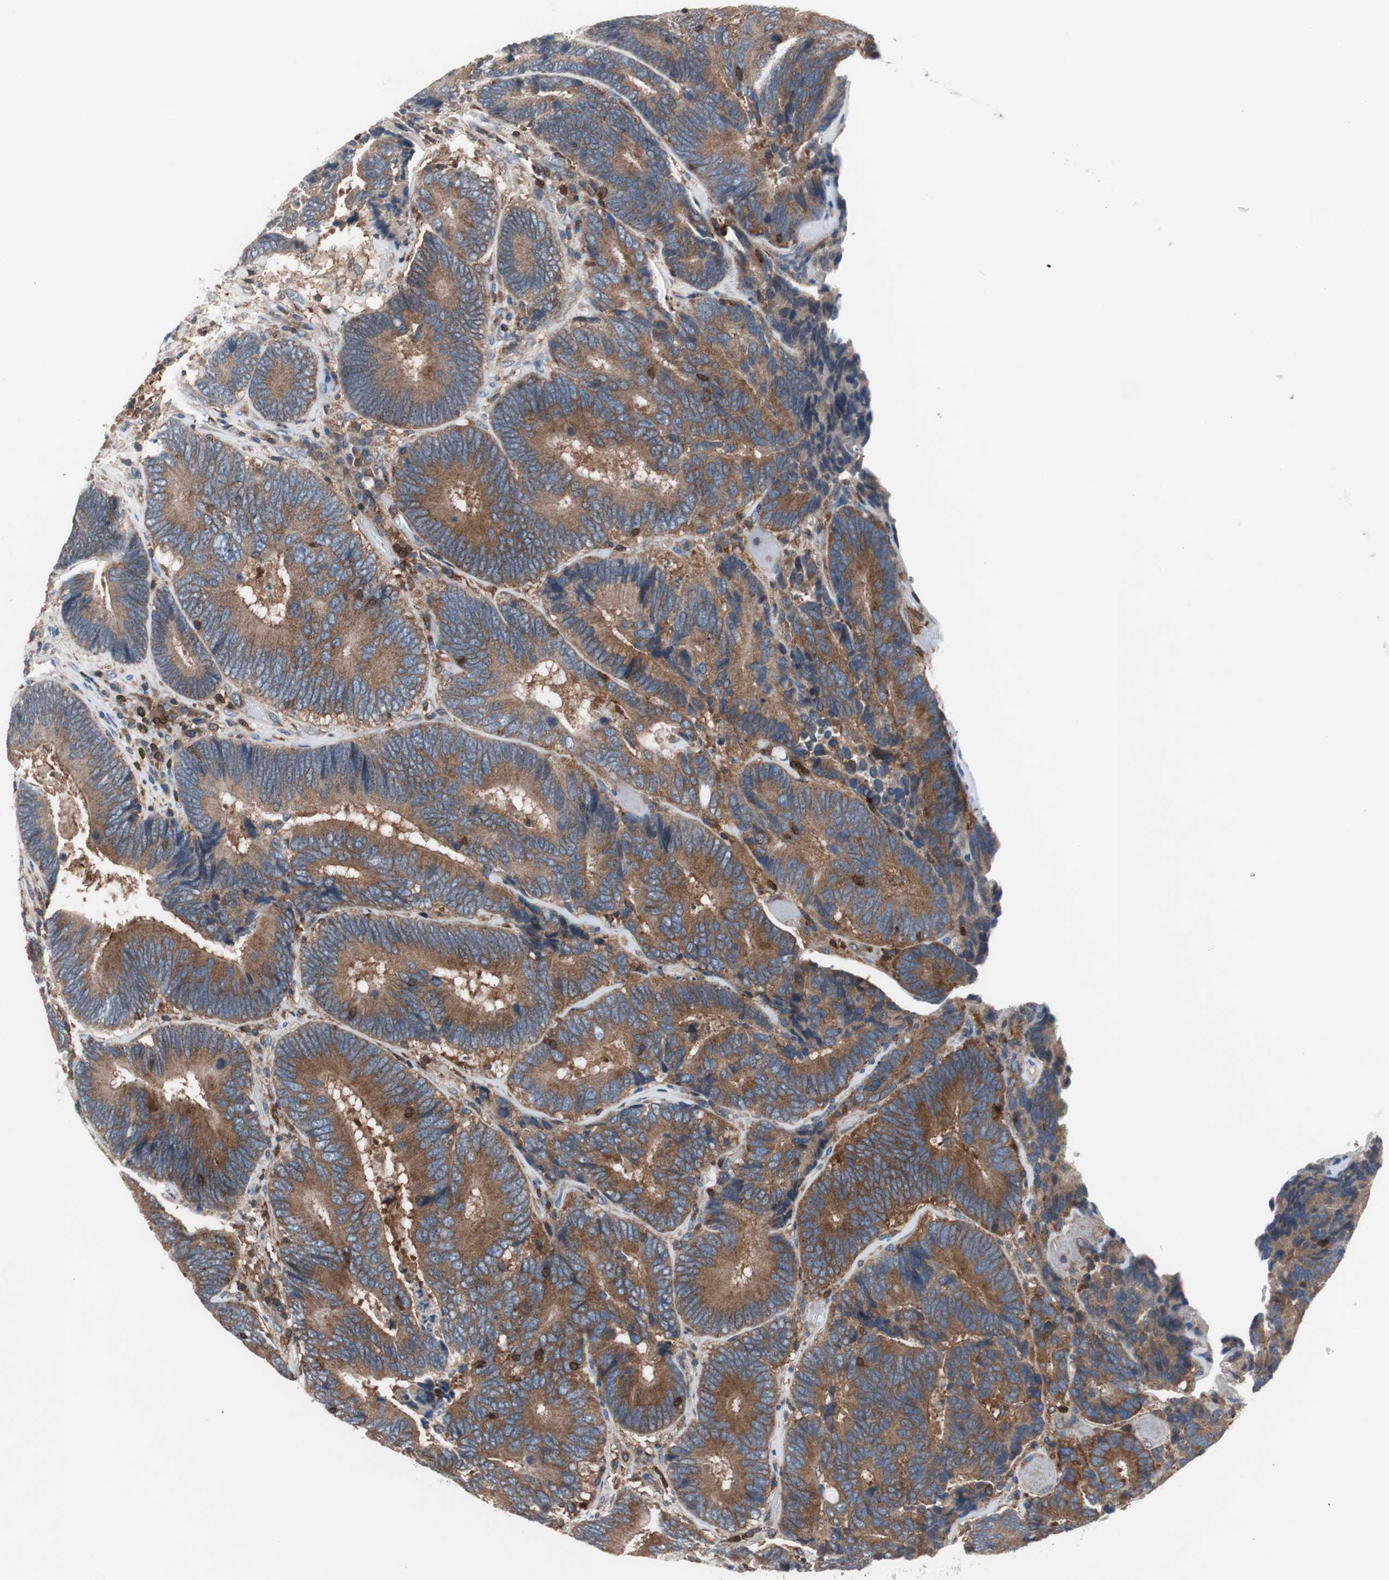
{"staining": {"intensity": "moderate", "quantity": ">75%", "location": "cytoplasmic/membranous"}, "tissue": "colorectal cancer", "cell_type": "Tumor cells", "image_type": "cancer", "snomed": [{"axis": "morphology", "description": "Adenocarcinoma, NOS"}, {"axis": "topography", "description": "Colon"}], "caption": "Immunohistochemical staining of colorectal cancer demonstrates medium levels of moderate cytoplasmic/membranous protein positivity in approximately >75% of tumor cells.", "gene": "PIK3R1", "patient": {"sex": "female", "age": 78}}